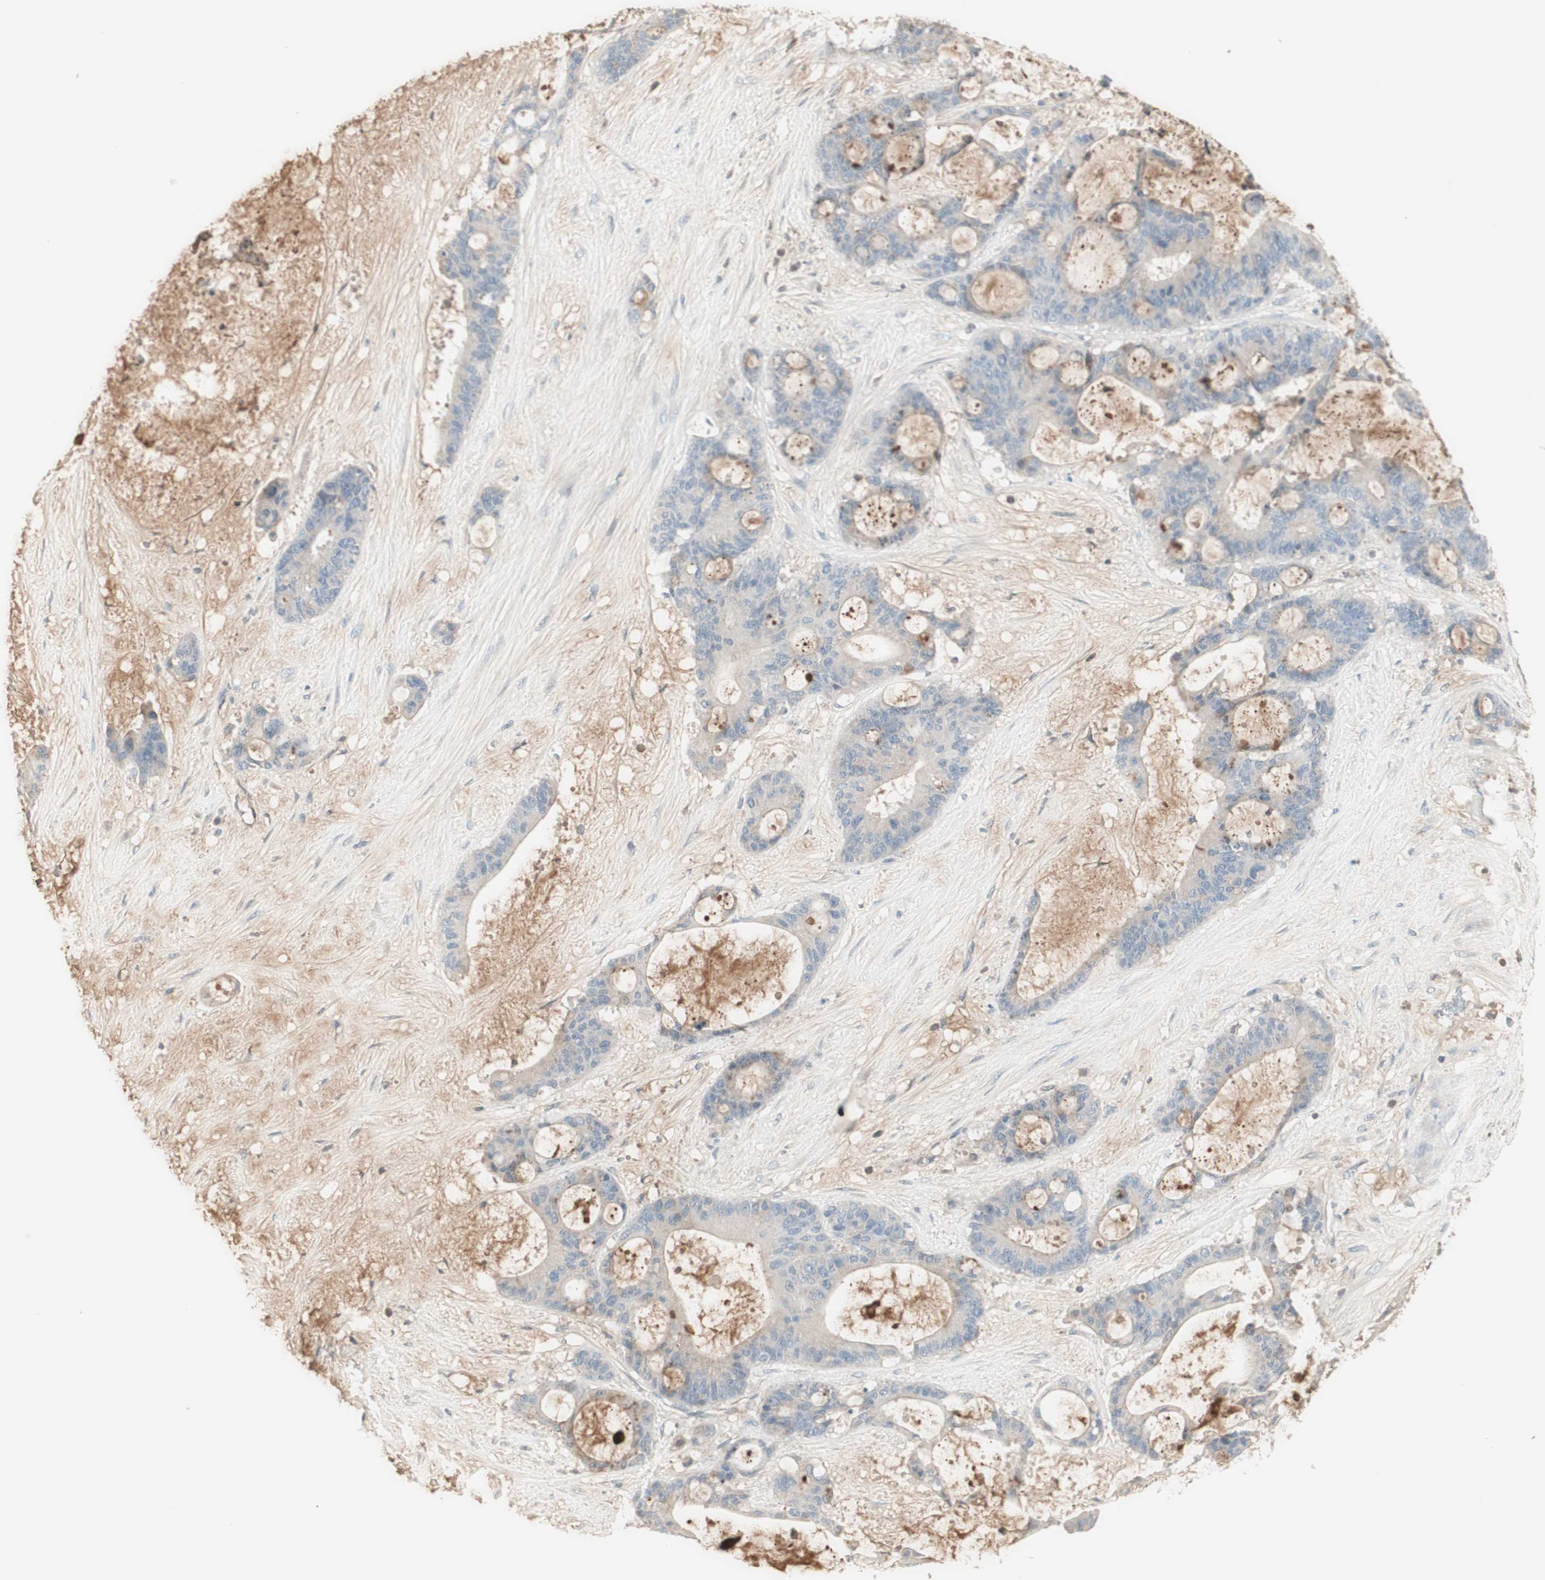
{"staining": {"intensity": "negative", "quantity": "none", "location": "none"}, "tissue": "liver cancer", "cell_type": "Tumor cells", "image_type": "cancer", "snomed": [{"axis": "morphology", "description": "Cholangiocarcinoma"}, {"axis": "topography", "description": "Liver"}], "caption": "An image of human liver cancer is negative for staining in tumor cells.", "gene": "IFNG", "patient": {"sex": "female", "age": 73}}